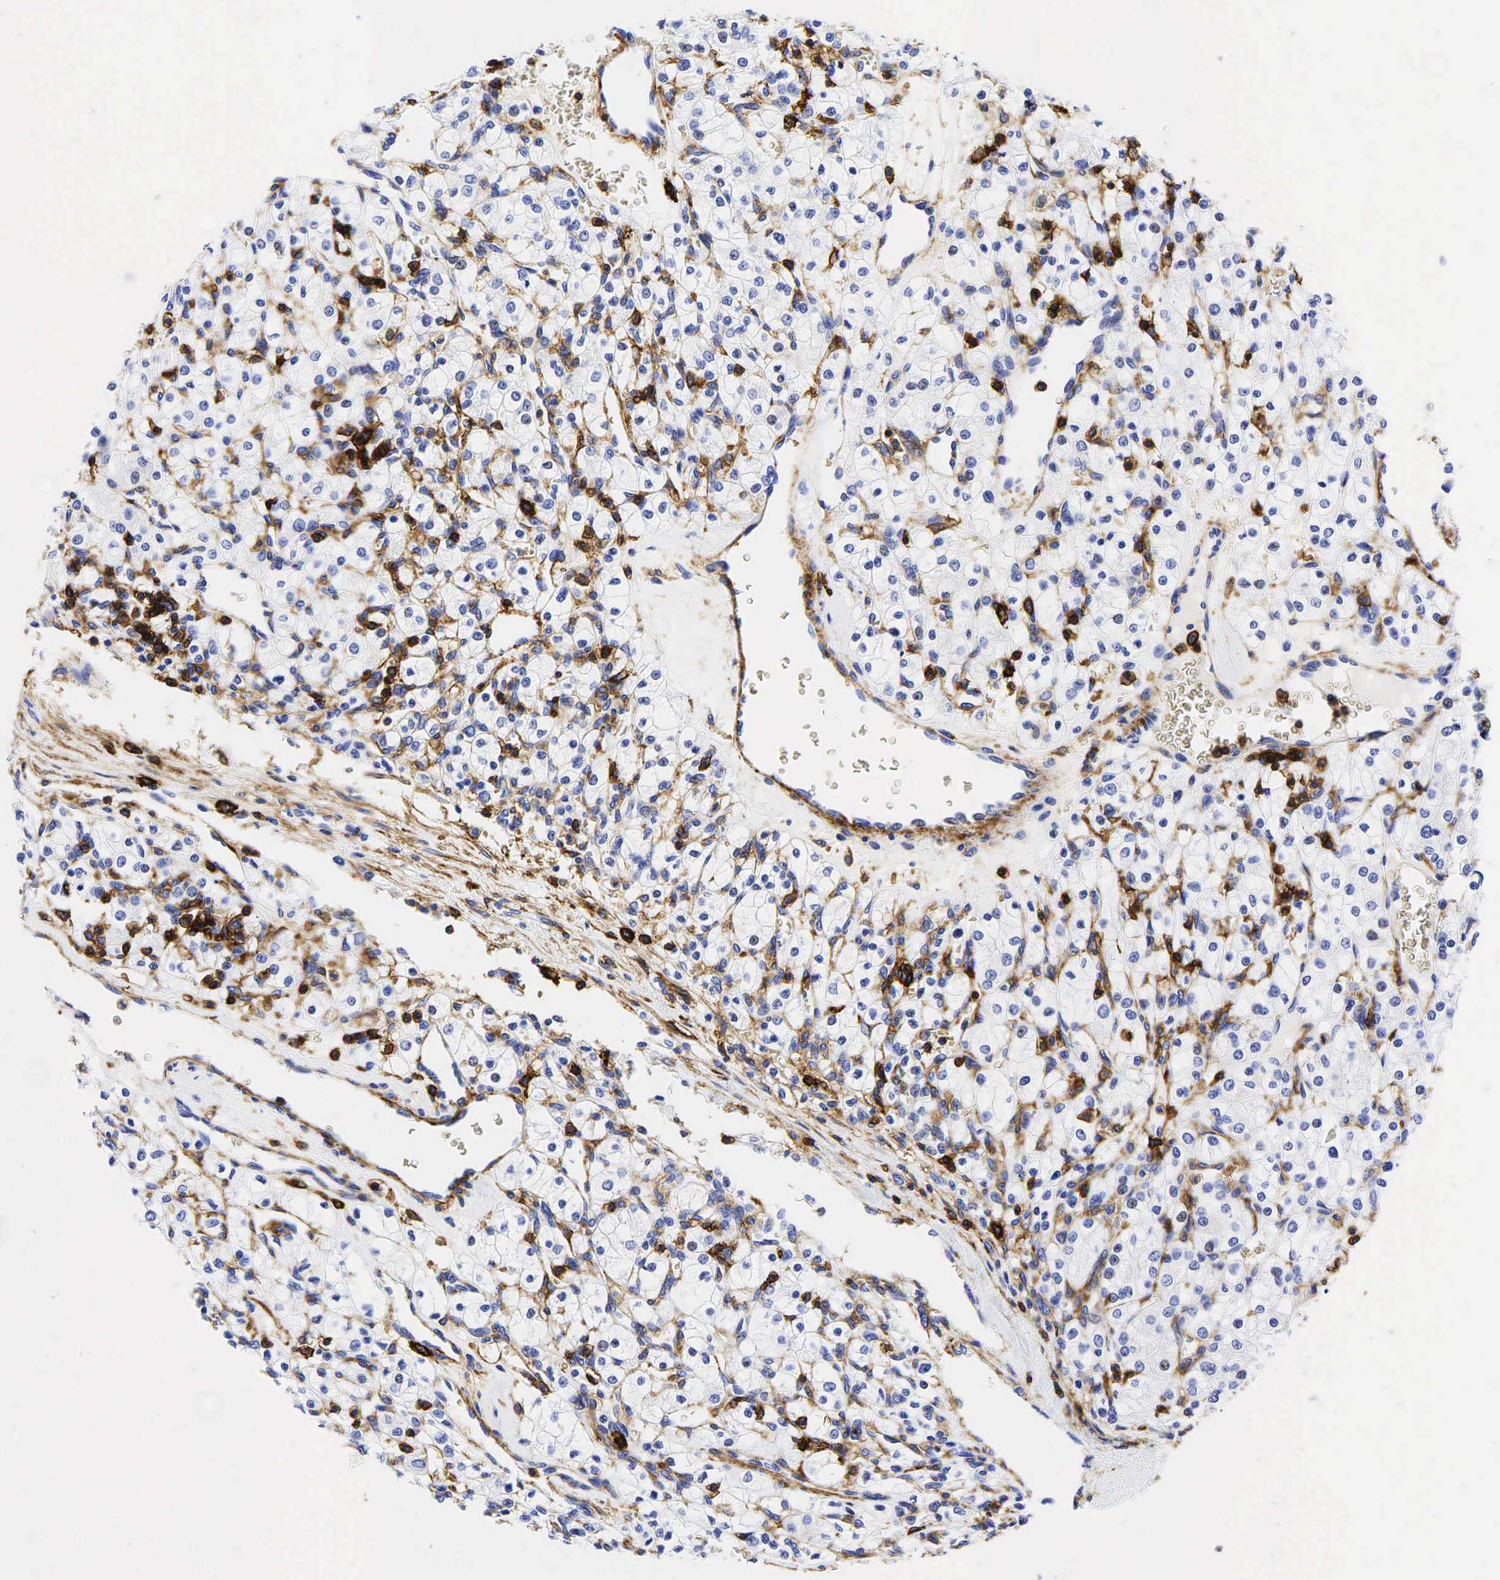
{"staining": {"intensity": "negative", "quantity": "none", "location": "none"}, "tissue": "renal cancer", "cell_type": "Tumor cells", "image_type": "cancer", "snomed": [{"axis": "morphology", "description": "Adenocarcinoma, NOS"}, {"axis": "topography", "description": "Kidney"}], "caption": "DAB immunohistochemical staining of human renal cancer (adenocarcinoma) exhibits no significant expression in tumor cells. (DAB (3,3'-diaminobenzidine) IHC visualized using brightfield microscopy, high magnification).", "gene": "CD44", "patient": {"sex": "female", "age": 62}}